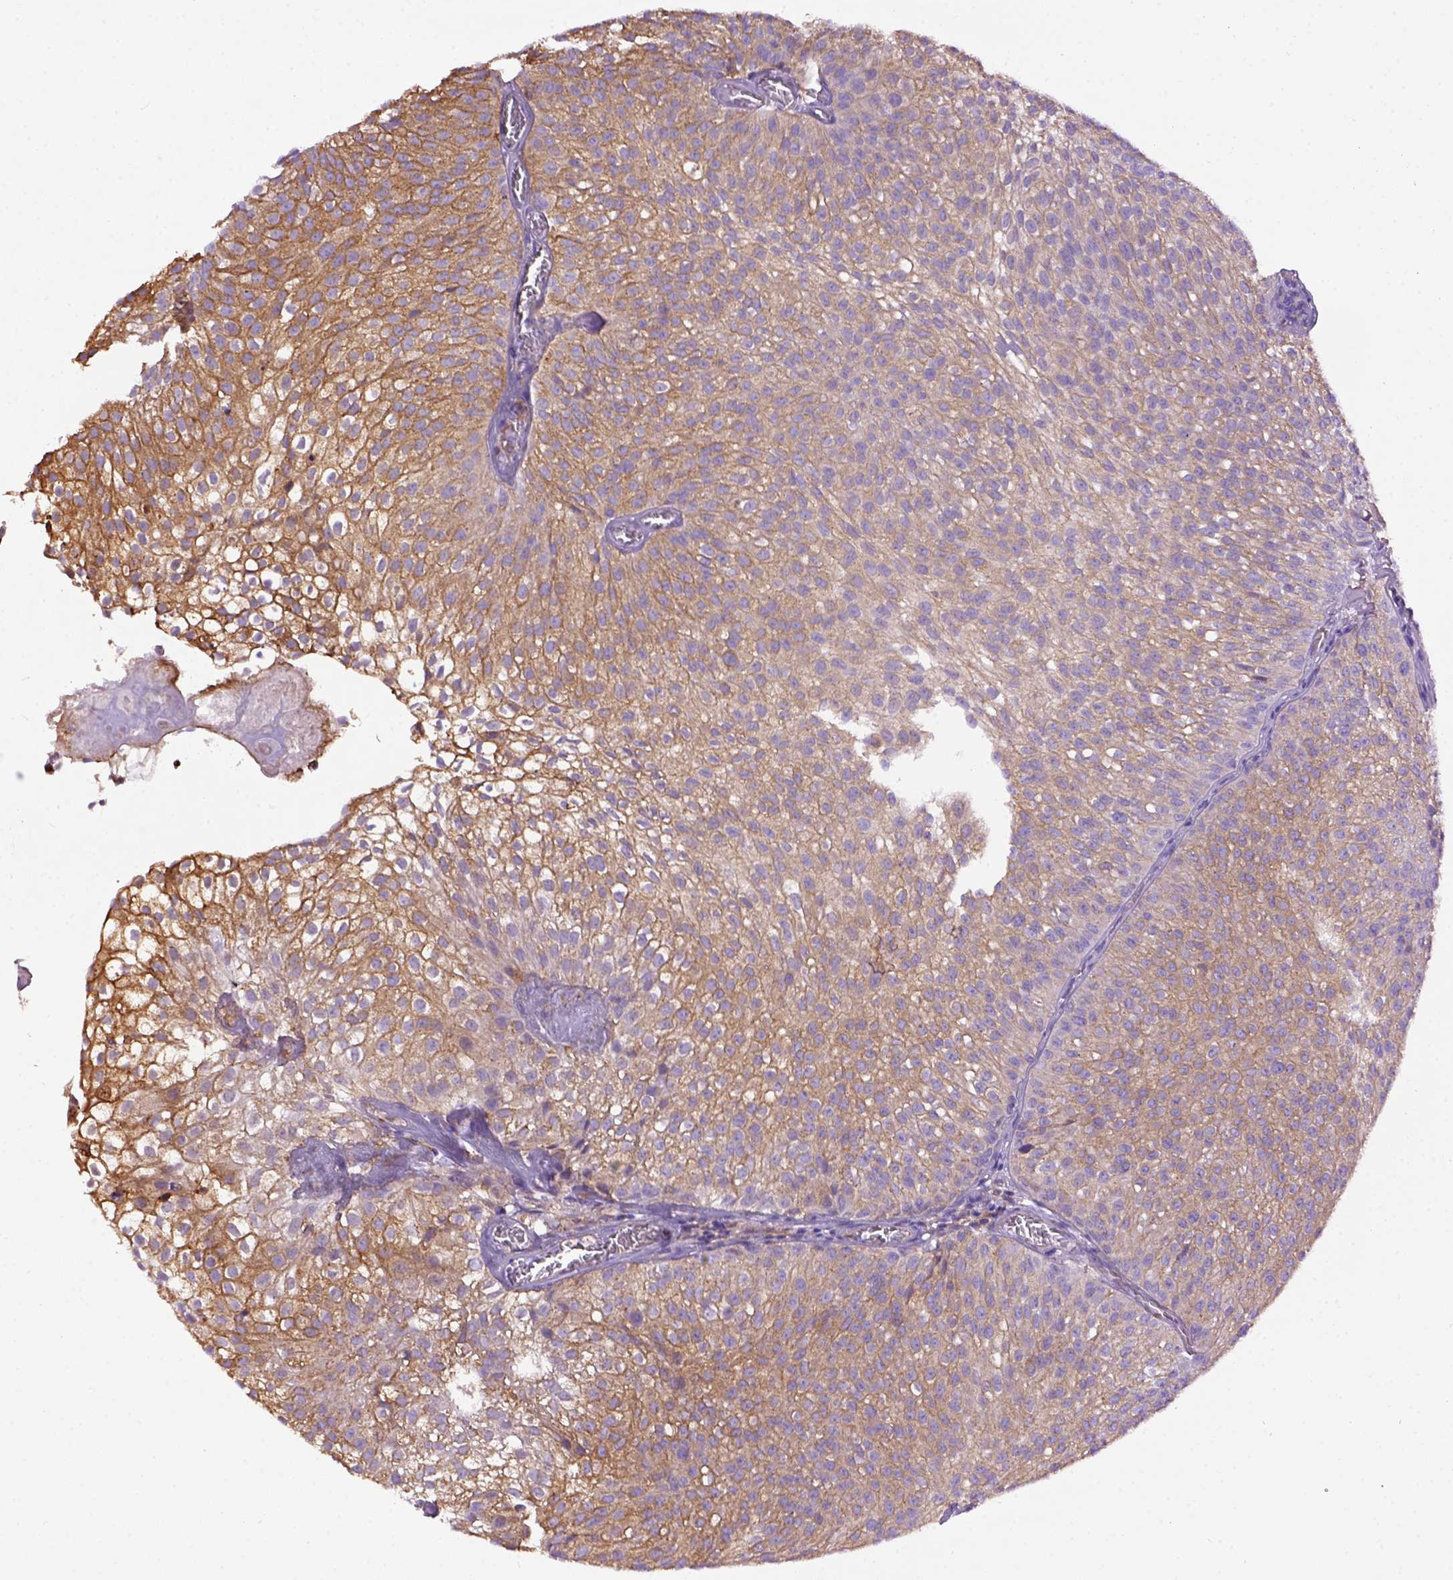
{"staining": {"intensity": "moderate", "quantity": "25%-75%", "location": "cytoplasmic/membranous"}, "tissue": "urothelial cancer", "cell_type": "Tumor cells", "image_type": "cancer", "snomed": [{"axis": "morphology", "description": "Urothelial carcinoma, Low grade"}, {"axis": "topography", "description": "Urinary bladder"}], "caption": "Moderate cytoplasmic/membranous staining for a protein is seen in about 25%-75% of tumor cells of low-grade urothelial carcinoma using immunohistochemistry.", "gene": "MVP", "patient": {"sex": "male", "age": 70}}